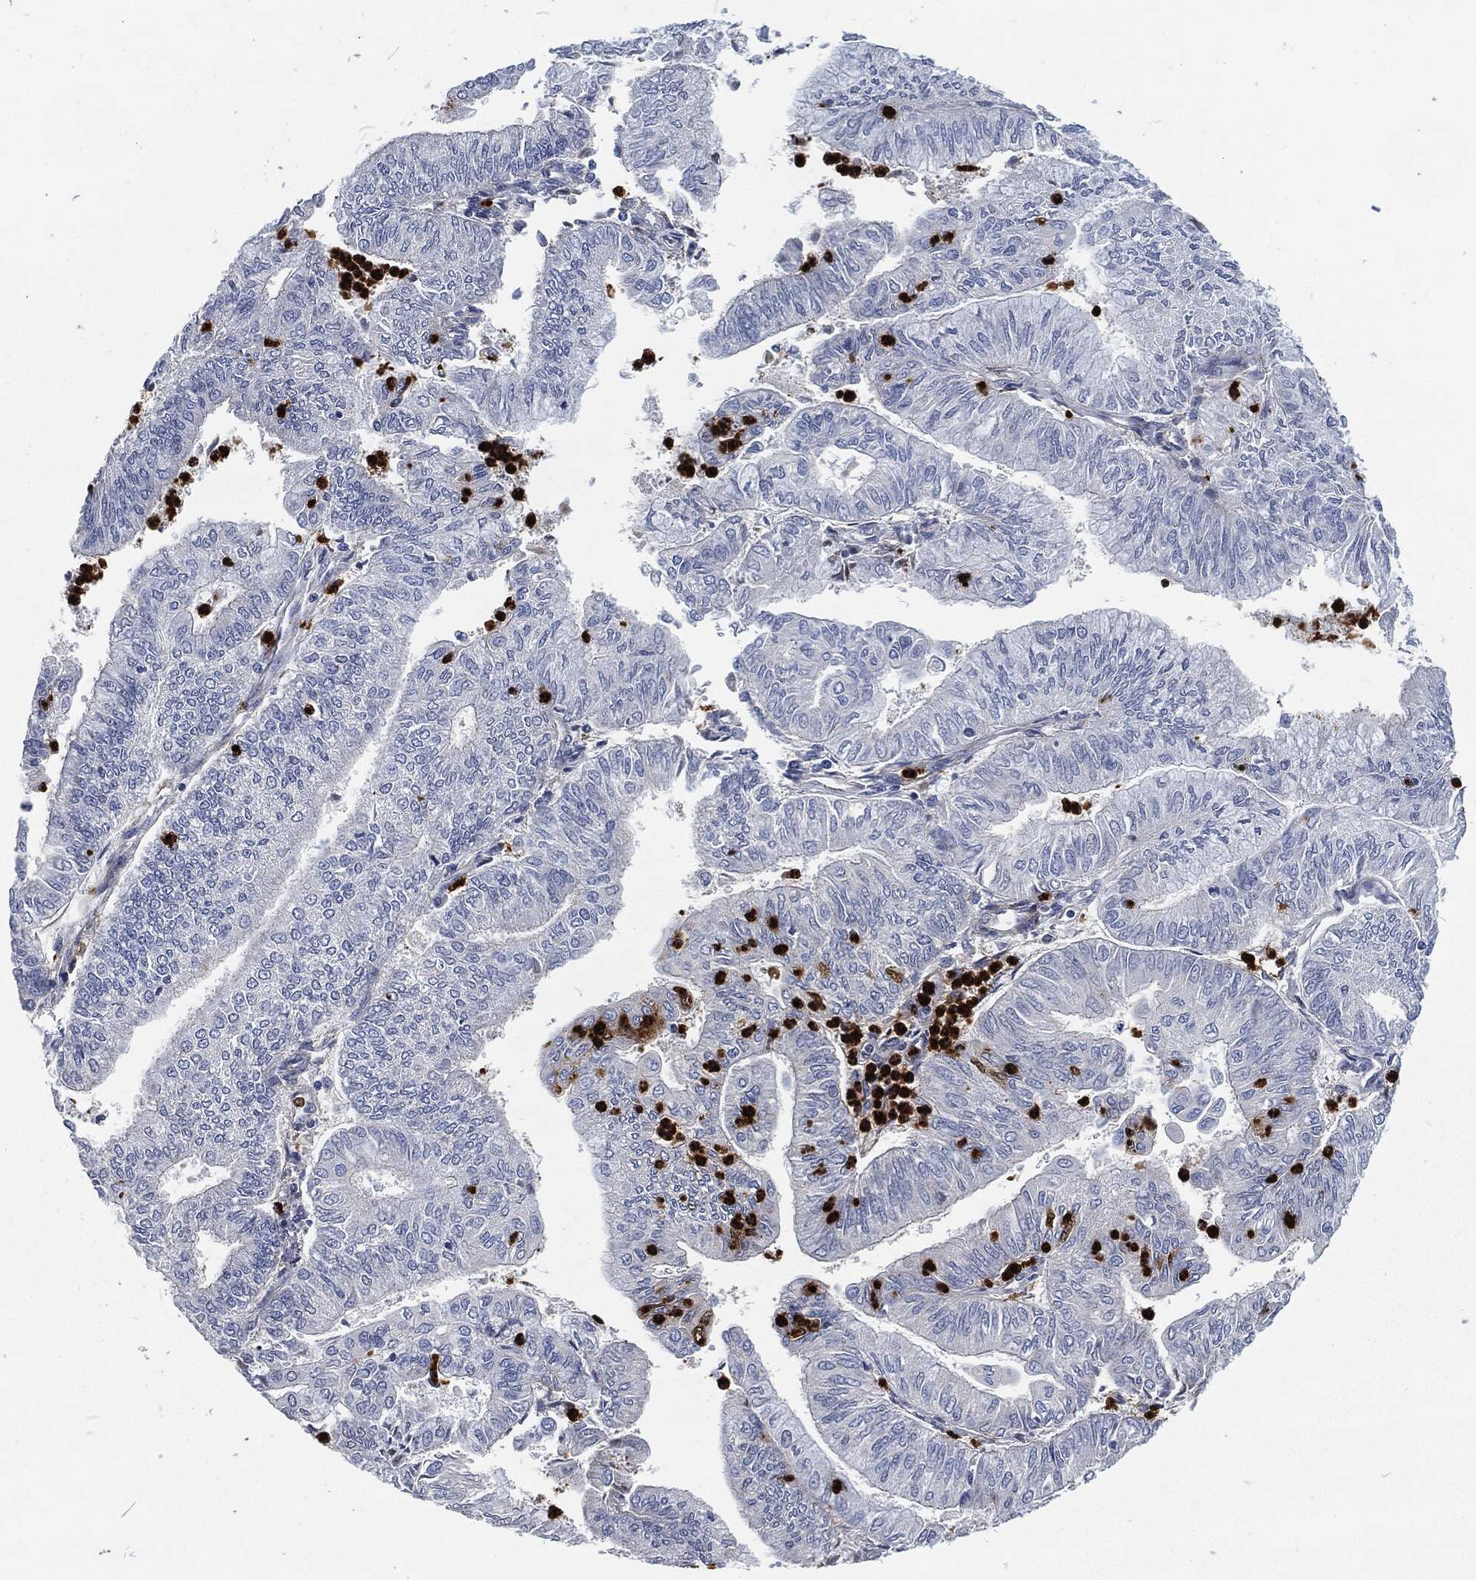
{"staining": {"intensity": "negative", "quantity": "none", "location": "none"}, "tissue": "endometrial cancer", "cell_type": "Tumor cells", "image_type": "cancer", "snomed": [{"axis": "morphology", "description": "Adenocarcinoma, NOS"}, {"axis": "topography", "description": "Endometrium"}], "caption": "This is an immunohistochemistry (IHC) image of human endometrial cancer. There is no staining in tumor cells.", "gene": "MPO", "patient": {"sex": "female", "age": 59}}